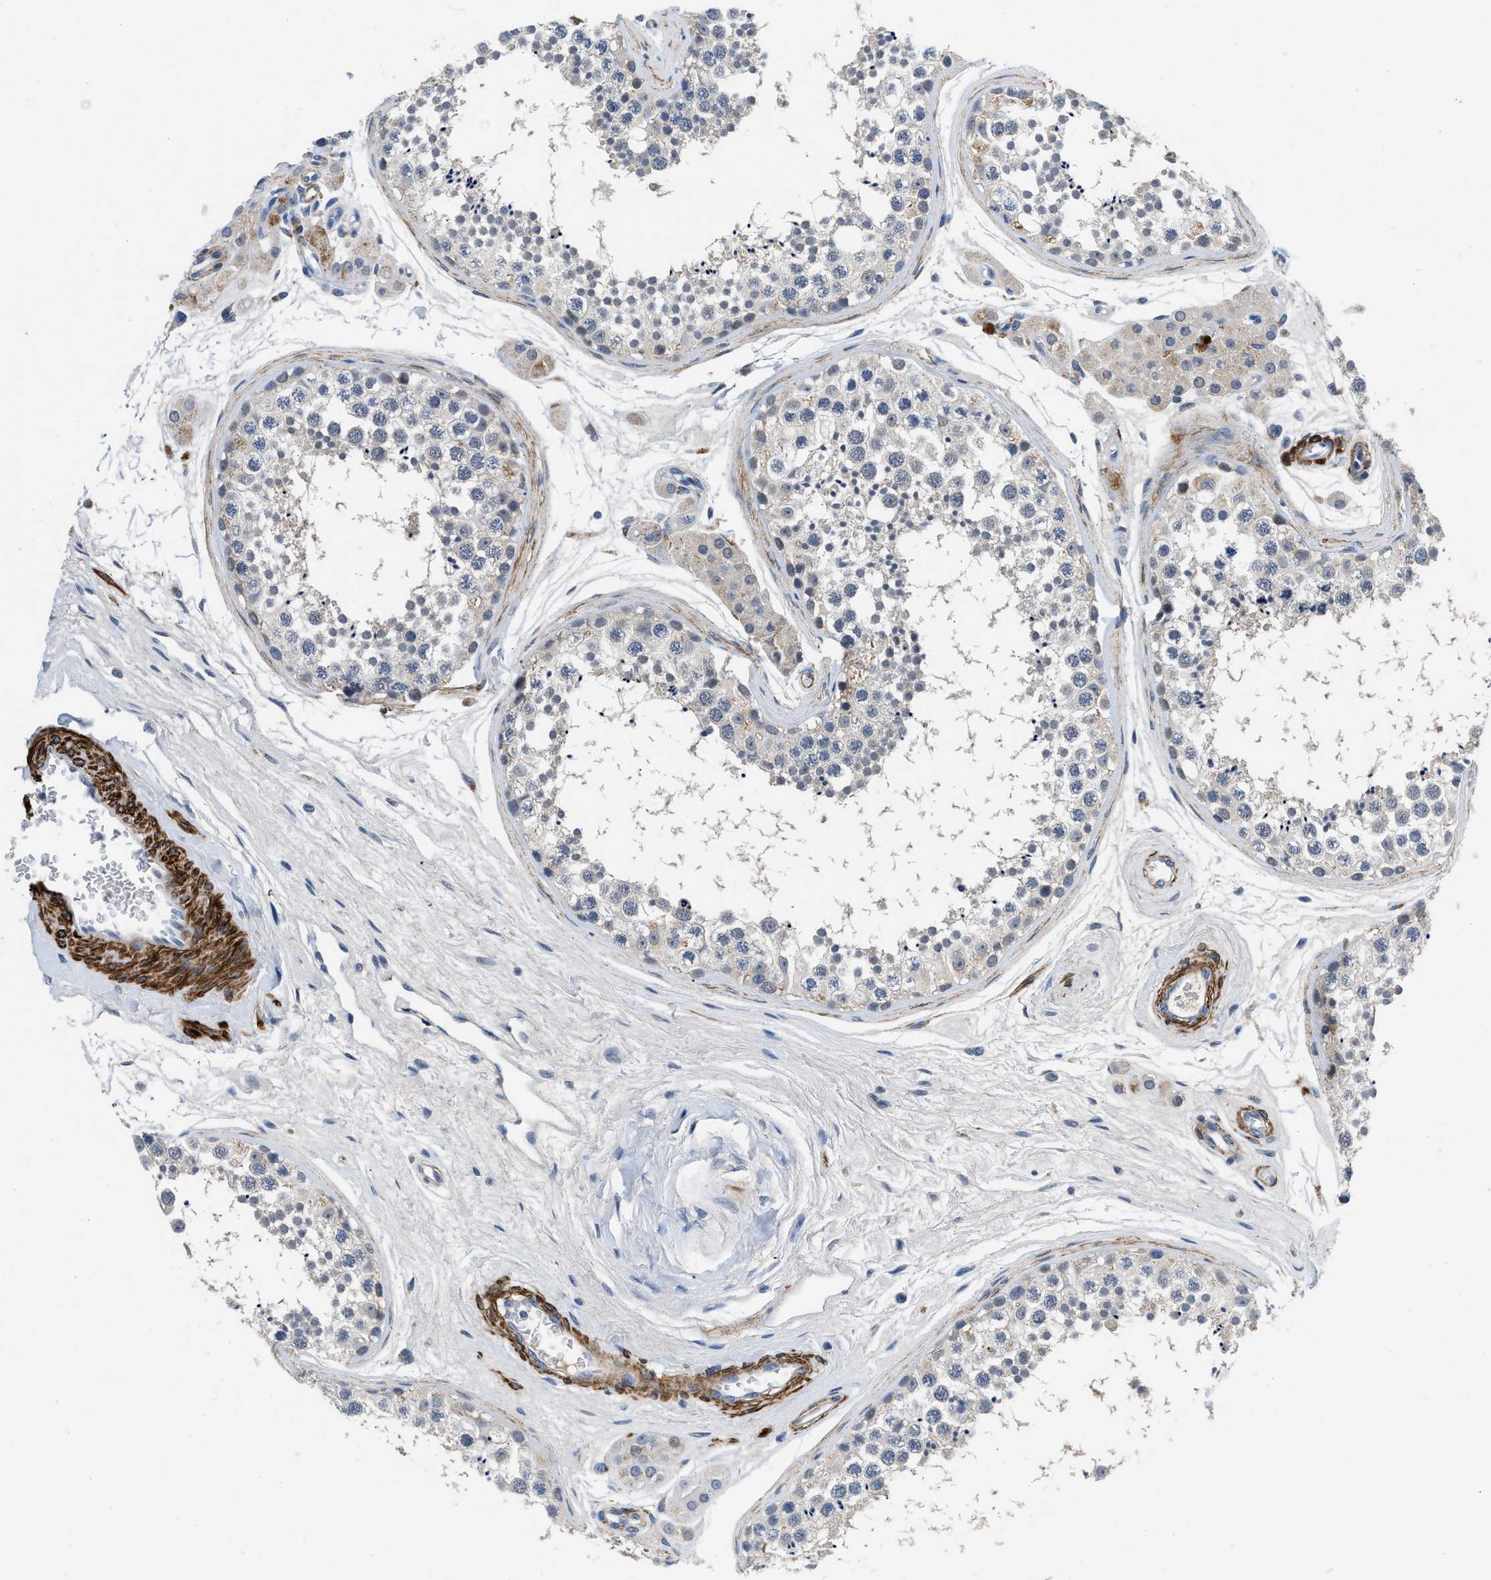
{"staining": {"intensity": "weak", "quantity": "<25%", "location": "nuclear"}, "tissue": "testis", "cell_type": "Cells in seminiferous ducts", "image_type": "normal", "snomed": [{"axis": "morphology", "description": "Normal tissue, NOS"}, {"axis": "topography", "description": "Testis"}], "caption": "Immunohistochemical staining of benign human testis demonstrates no significant expression in cells in seminiferous ducts. (DAB immunohistochemistry visualized using brightfield microscopy, high magnification).", "gene": "LANCL2", "patient": {"sex": "male", "age": 56}}